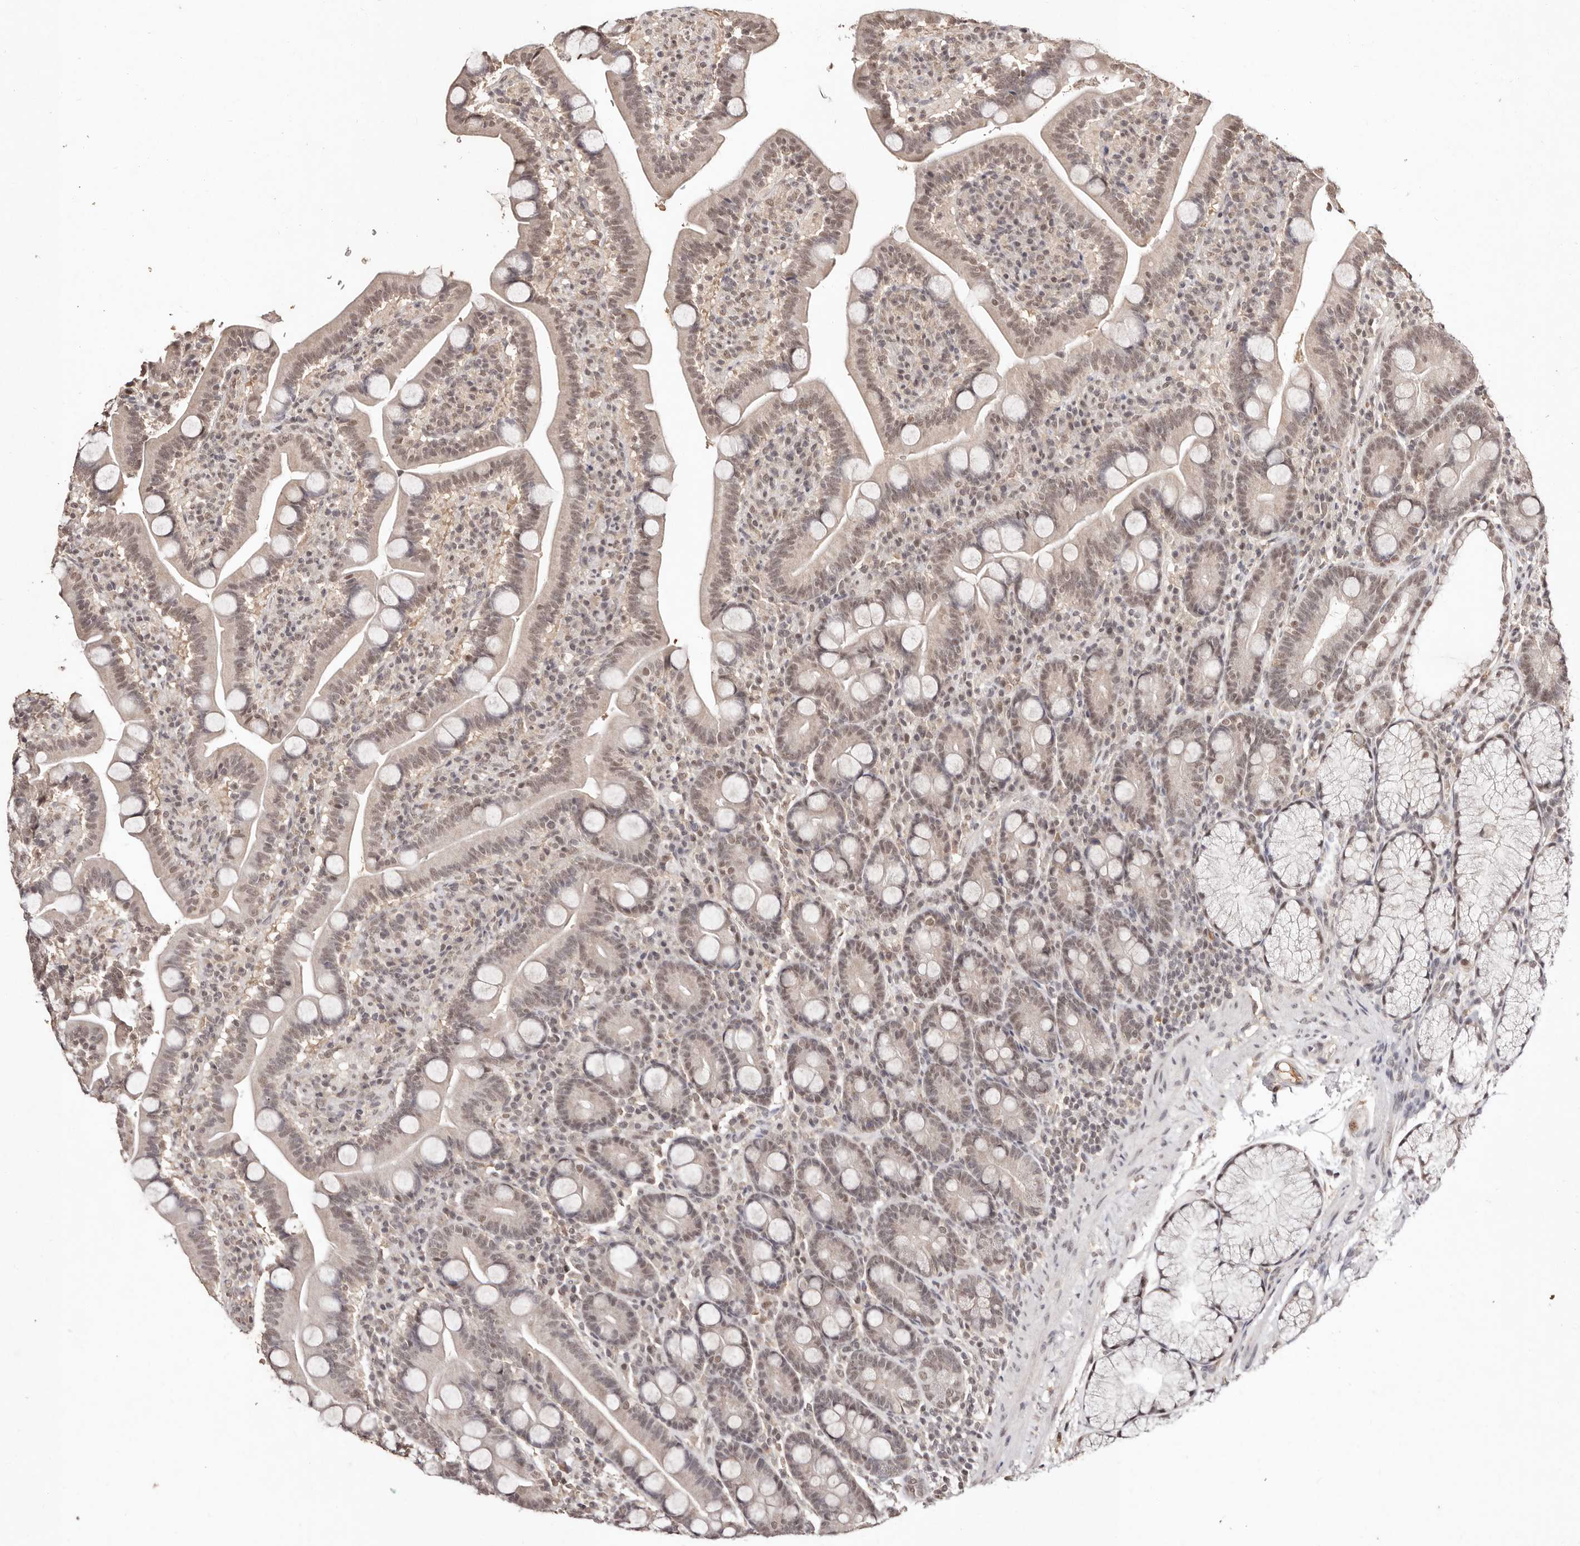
{"staining": {"intensity": "weak", "quantity": ">75%", "location": "nuclear"}, "tissue": "duodenum", "cell_type": "Glandular cells", "image_type": "normal", "snomed": [{"axis": "morphology", "description": "Normal tissue, NOS"}, {"axis": "topography", "description": "Duodenum"}], "caption": "Brown immunohistochemical staining in normal duodenum reveals weak nuclear expression in approximately >75% of glandular cells. The protein of interest is stained brown, and the nuclei are stained in blue (DAB IHC with brightfield microscopy, high magnification).", "gene": "BICRAL", "patient": {"sex": "male", "age": 35}}